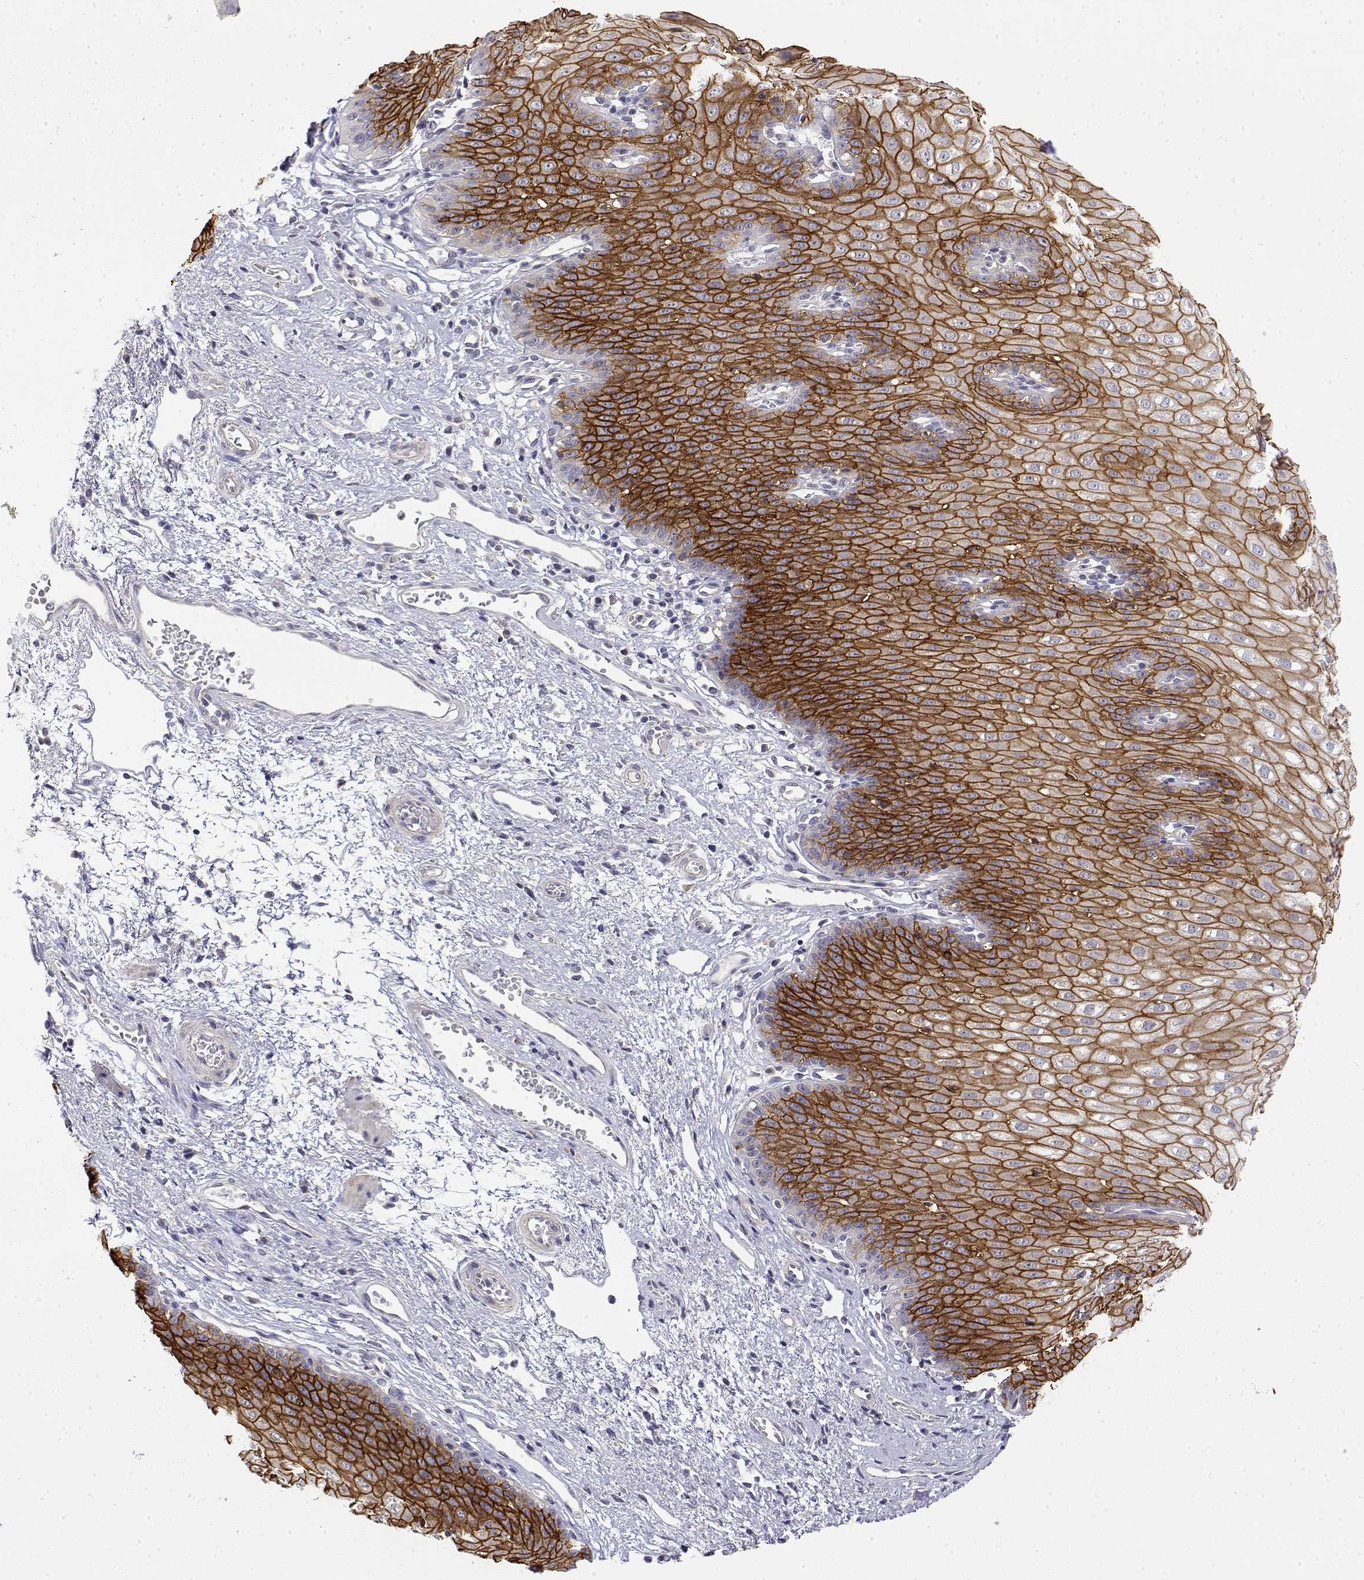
{"staining": {"intensity": "strong", "quantity": ">75%", "location": "cytoplasmic/membranous"}, "tissue": "esophagus", "cell_type": "Squamous epithelial cells", "image_type": "normal", "snomed": [{"axis": "morphology", "description": "Normal tissue, NOS"}, {"axis": "topography", "description": "Esophagus"}], "caption": "Immunohistochemical staining of benign human esophagus shows >75% levels of strong cytoplasmic/membranous protein expression in about >75% of squamous epithelial cells.", "gene": "LY6D", "patient": {"sex": "male", "age": 71}}